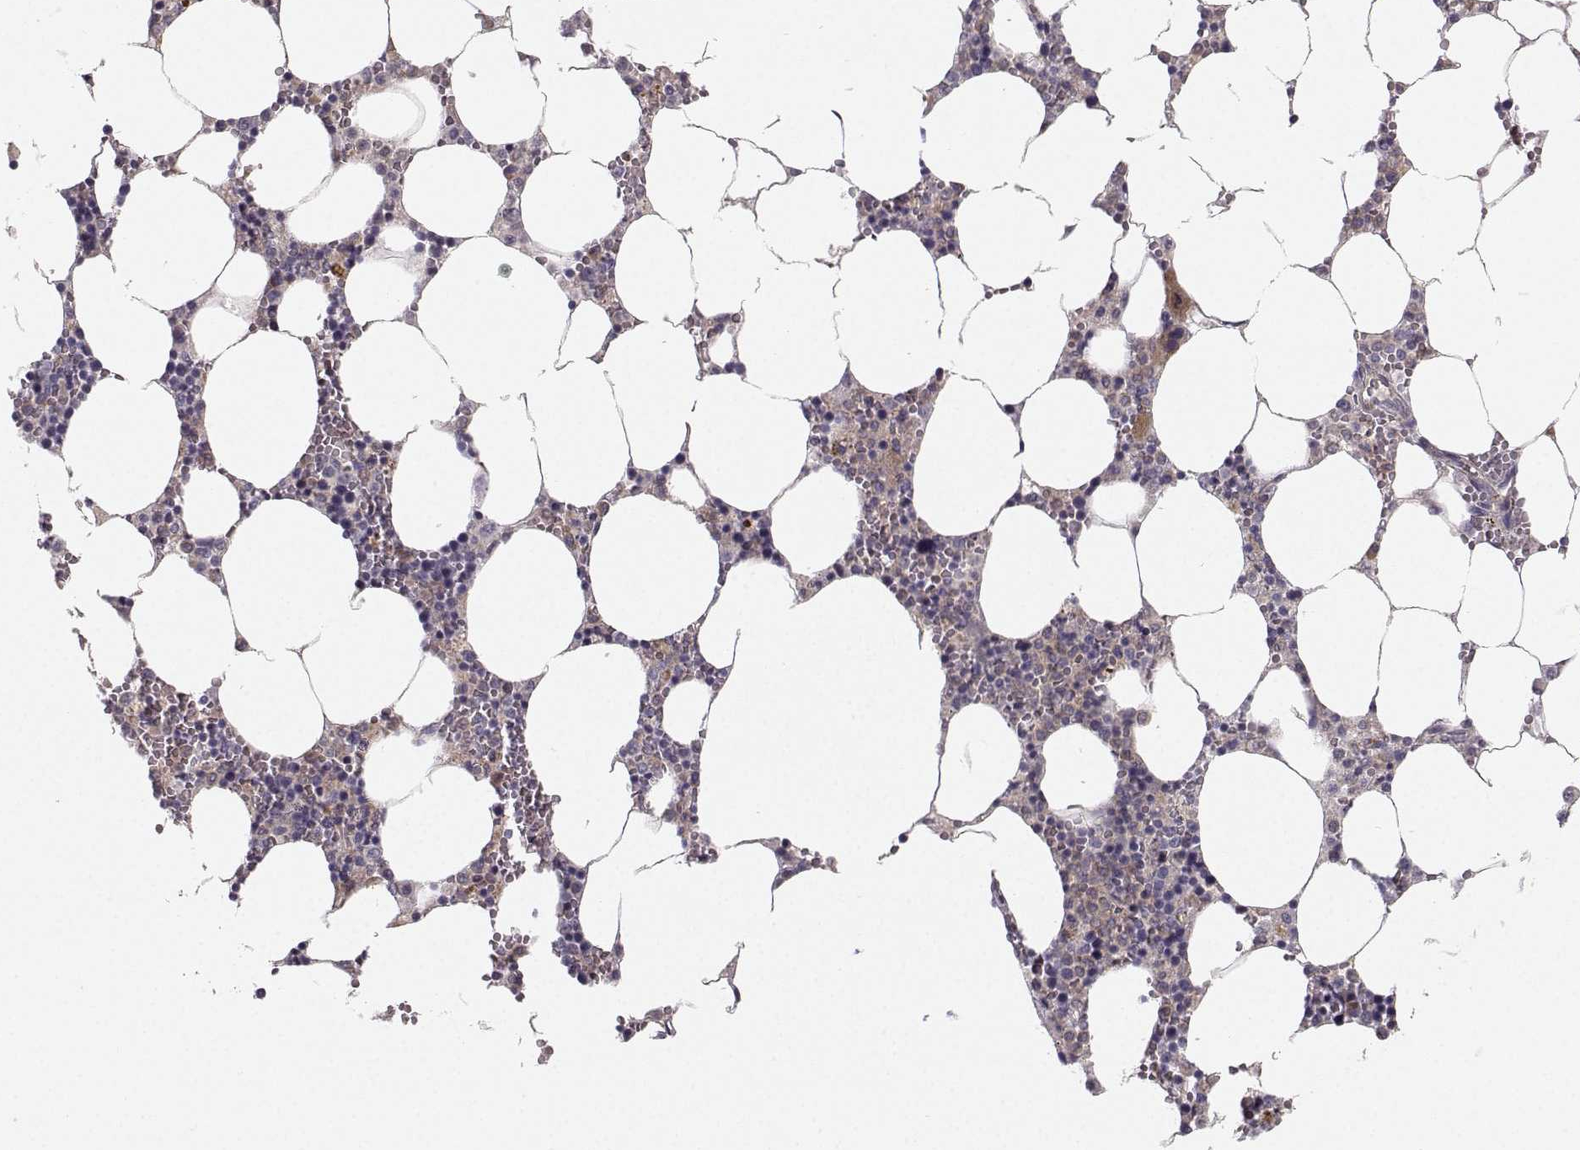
{"staining": {"intensity": "negative", "quantity": "none", "location": "none"}, "tissue": "bone marrow", "cell_type": "Hematopoietic cells", "image_type": "normal", "snomed": [{"axis": "morphology", "description": "Normal tissue, NOS"}, {"axis": "topography", "description": "Bone marrow"}], "caption": "Immunohistochemistry histopathology image of benign bone marrow: bone marrow stained with DAB (3,3'-diaminobenzidine) shows no significant protein positivity in hematopoietic cells.", "gene": "OPRD1", "patient": {"sex": "female", "age": 64}}